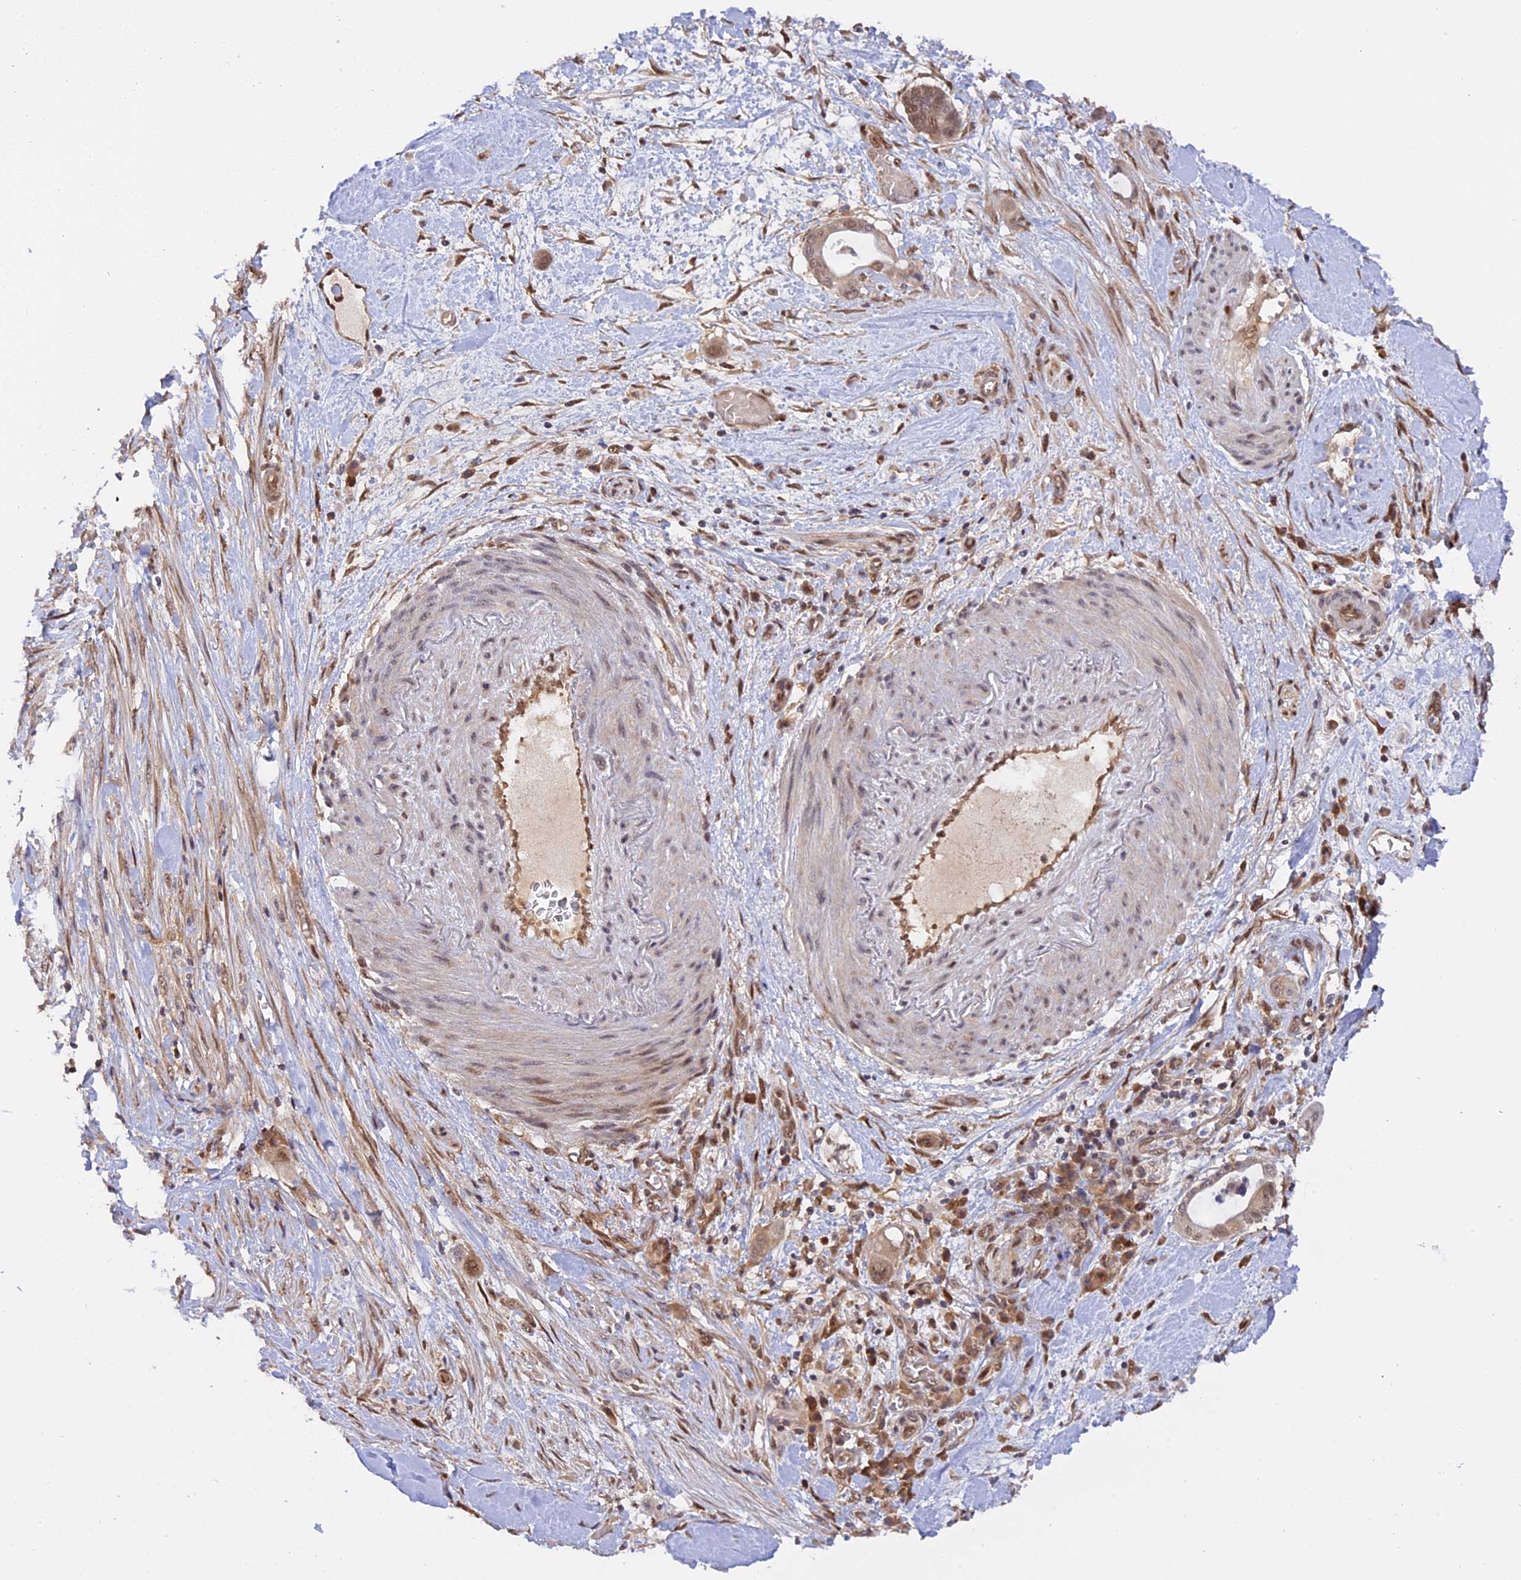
{"staining": {"intensity": "weak", "quantity": ">75%", "location": "nuclear"}, "tissue": "pancreatic cancer", "cell_type": "Tumor cells", "image_type": "cancer", "snomed": [{"axis": "morphology", "description": "Adenocarcinoma, NOS"}, {"axis": "topography", "description": "Pancreas"}], "caption": "Human pancreatic cancer stained with a brown dye reveals weak nuclear positive expression in approximately >75% of tumor cells.", "gene": "ZNF428", "patient": {"sex": "male", "age": 68}}